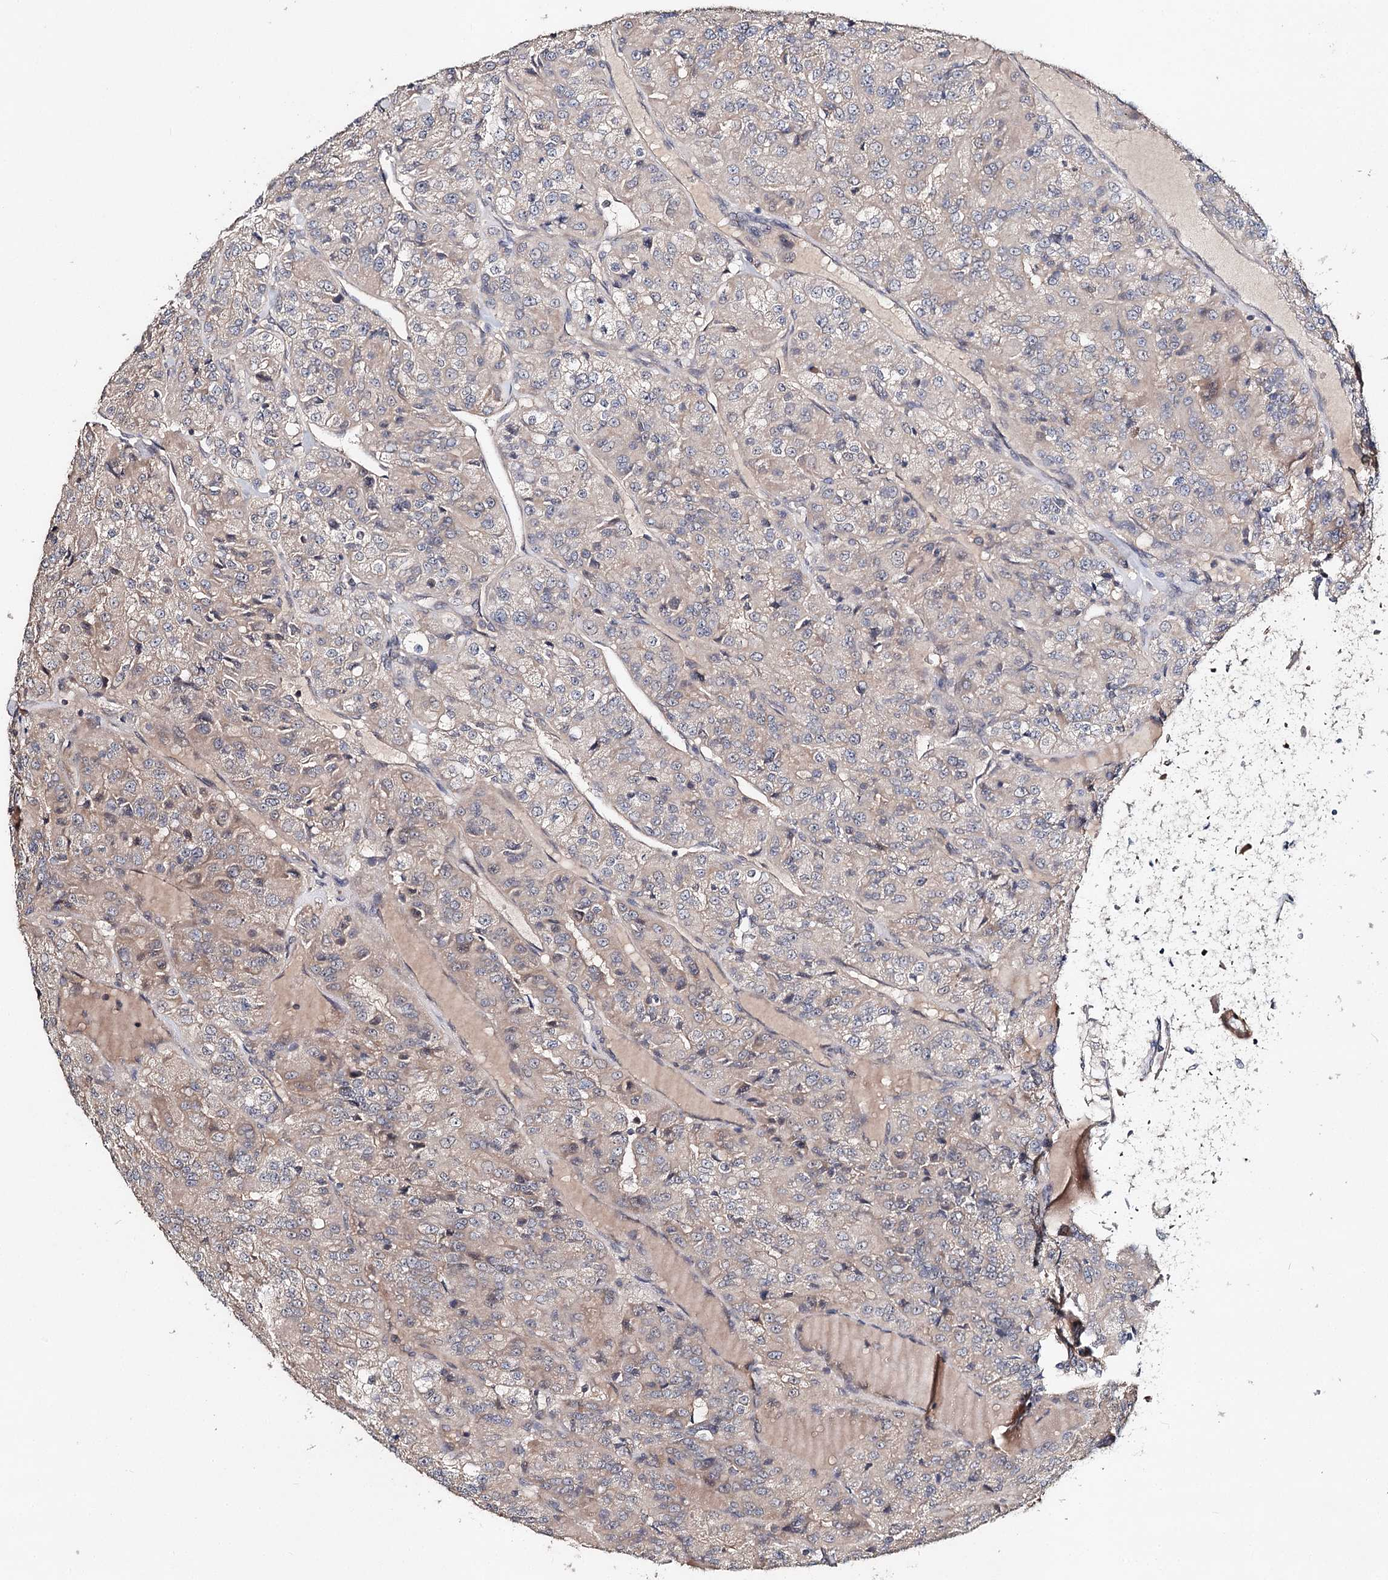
{"staining": {"intensity": "negative", "quantity": "none", "location": "none"}, "tissue": "renal cancer", "cell_type": "Tumor cells", "image_type": "cancer", "snomed": [{"axis": "morphology", "description": "Adenocarcinoma, NOS"}, {"axis": "topography", "description": "Kidney"}], "caption": "Photomicrograph shows no significant protein expression in tumor cells of renal cancer (adenocarcinoma).", "gene": "NOPCHAP1", "patient": {"sex": "female", "age": 63}}